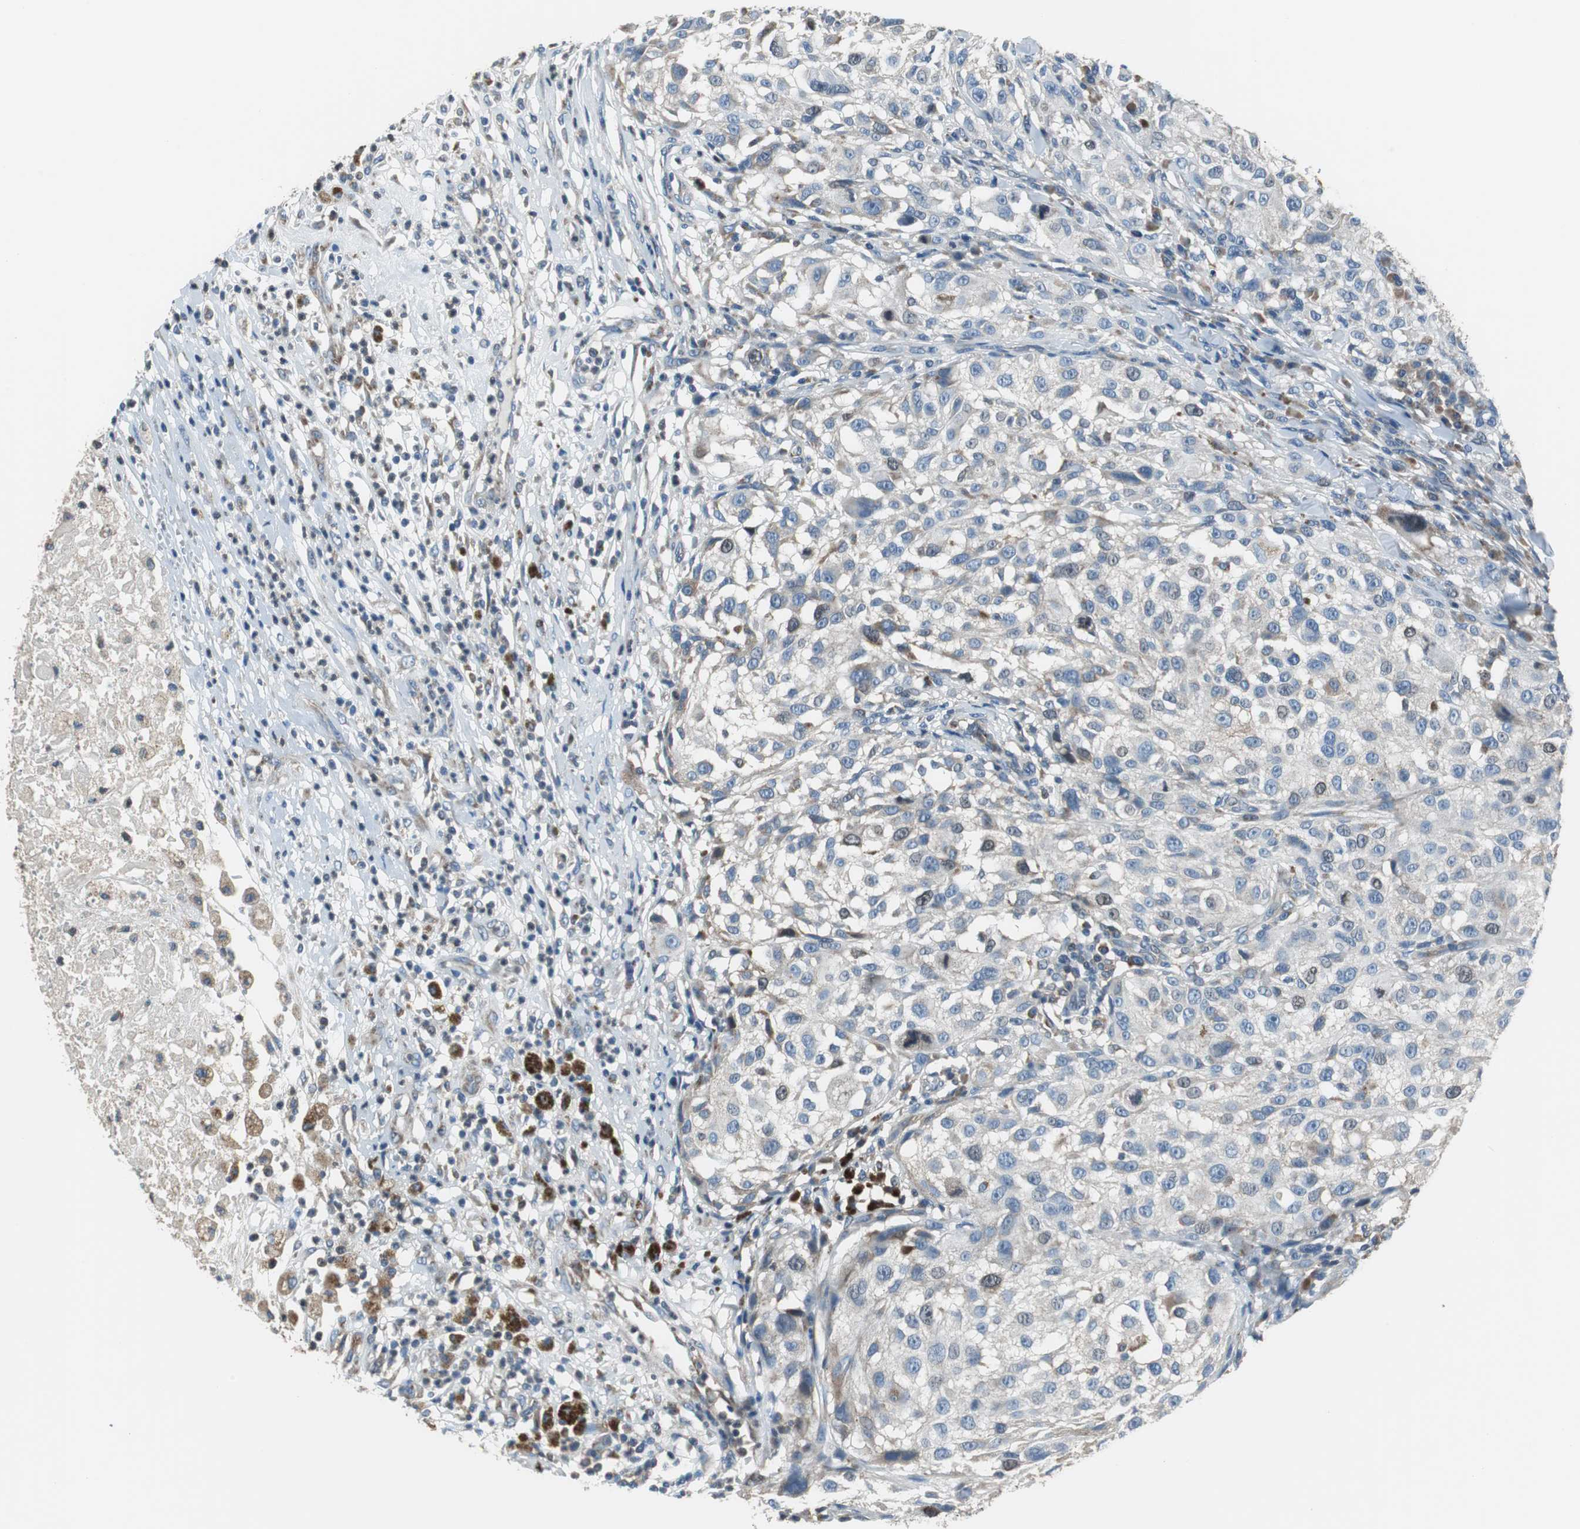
{"staining": {"intensity": "weak", "quantity": "25%-75%", "location": "cytoplasmic/membranous,nuclear"}, "tissue": "melanoma", "cell_type": "Tumor cells", "image_type": "cancer", "snomed": [{"axis": "morphology", "description": "Necrosis, NOS"}, {"axis": "morphology", "description": "Malignant melanoma, NOS"}, {"axis": "topography", "description": "Skin"}], "caption": "Immunohistochemical staining of malignant melanoma reveals weak cytoplasmic/membranous and nuclear protein staining in about 25%-75% of tumor cells. (brown staining indicates protein expression, while blue staining denotes nuclei).", "gene": "PI4KB", "patient": {"sex": "female", "age": 87}}